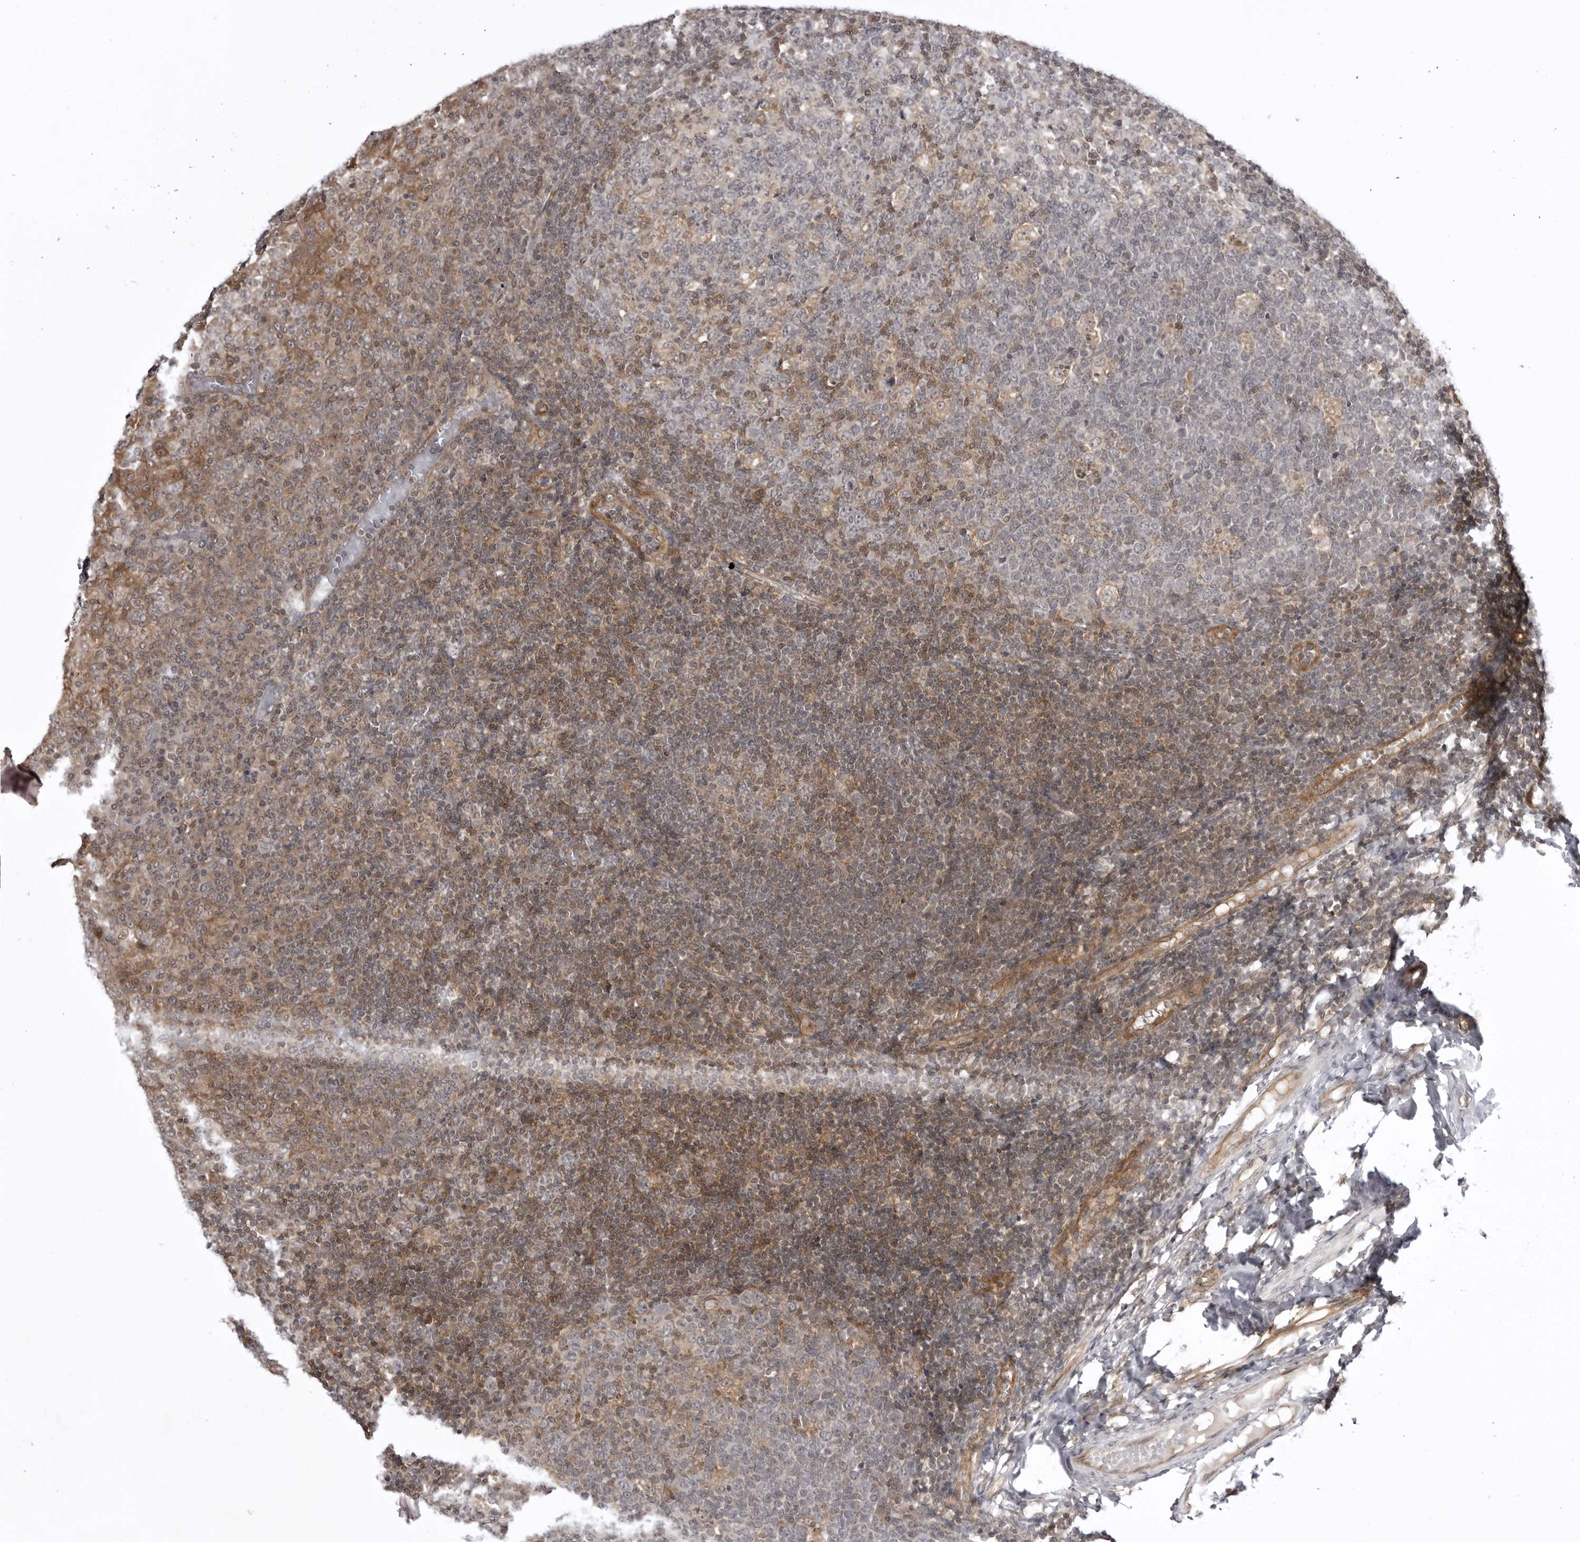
{"staining": {"intensity": "weak", "quantity": "<25%", "location": "cytoplasmic/membranous,nuclear"}, "tissue": "tonsil", "cell_type": "Germinal center cells", "image_type": "normal", "snomed": [{"axis": "morphology", "description": "Normal tissue, NOS"}, {"axis": "topography", "description": "Tonsil"}], "caption": "Protein analysis of normal tonsil exhibits no significant positivity in germinal center cells. Brightfield microscopy of IHC stained with DAB (brown) and hematoxylin (blue), captured at high magnification.", "gene": "USP43", "patient": {"sex": "female", "age": 19}}